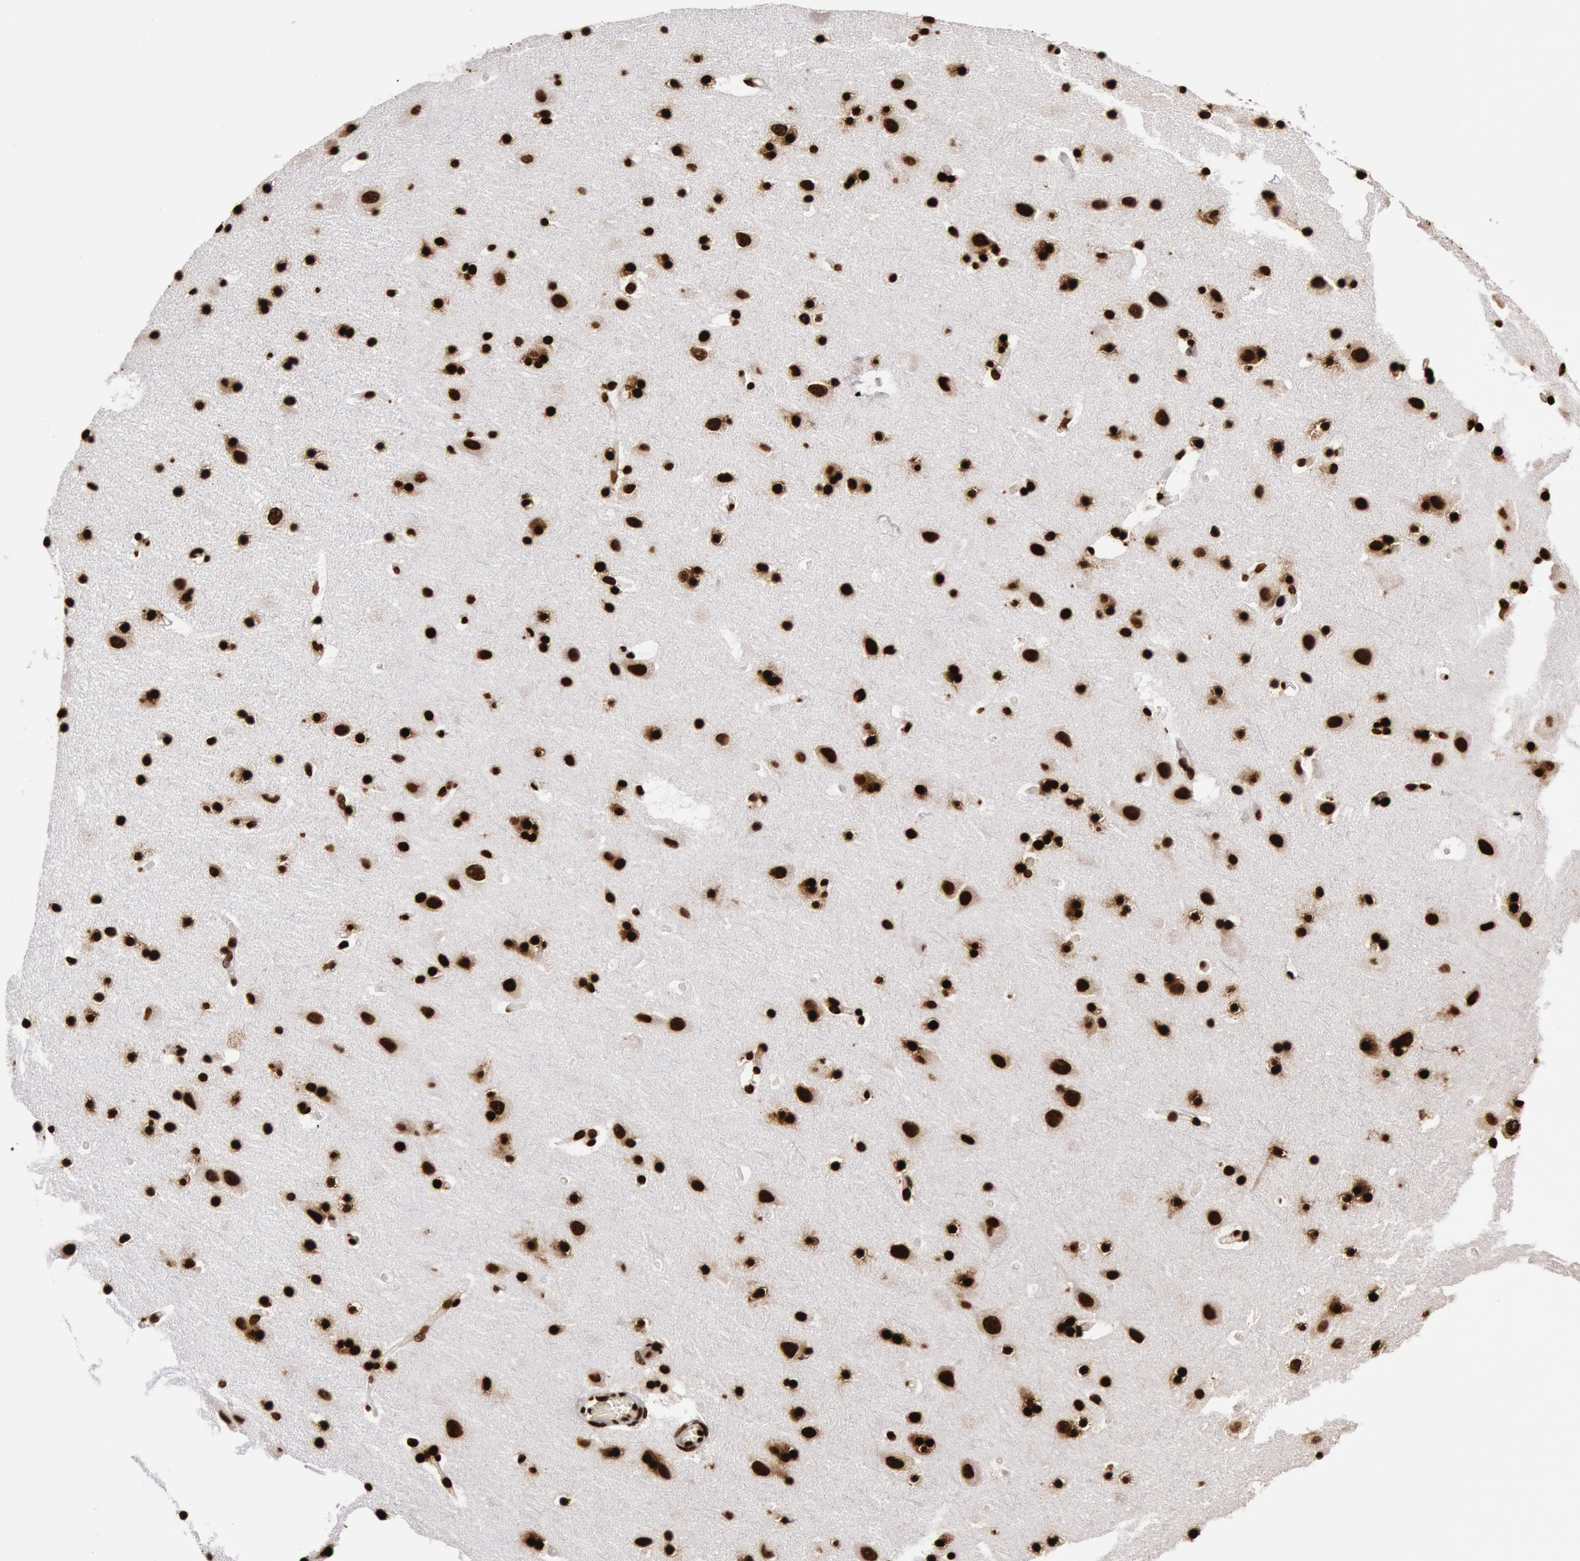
{"staining": {"intensity": "strong", "quantity": ">75%", "location": "nuclear"}, "tissue": "hippocampus", "cell_type": "Glial cells", "image_type": "normal", "snomed": [{"axis": "morphology", "description": "Normal tissue, NOS"}, {"axis": "topography", "description": "Hippocampus"}], "caption": "Strong nuclear expression for a protein is seen in about >75% of glial cells of benign hippocampus using immunohistochemistry.", "gene": "H3", "patient": {"sex": "male", "age": 45}}